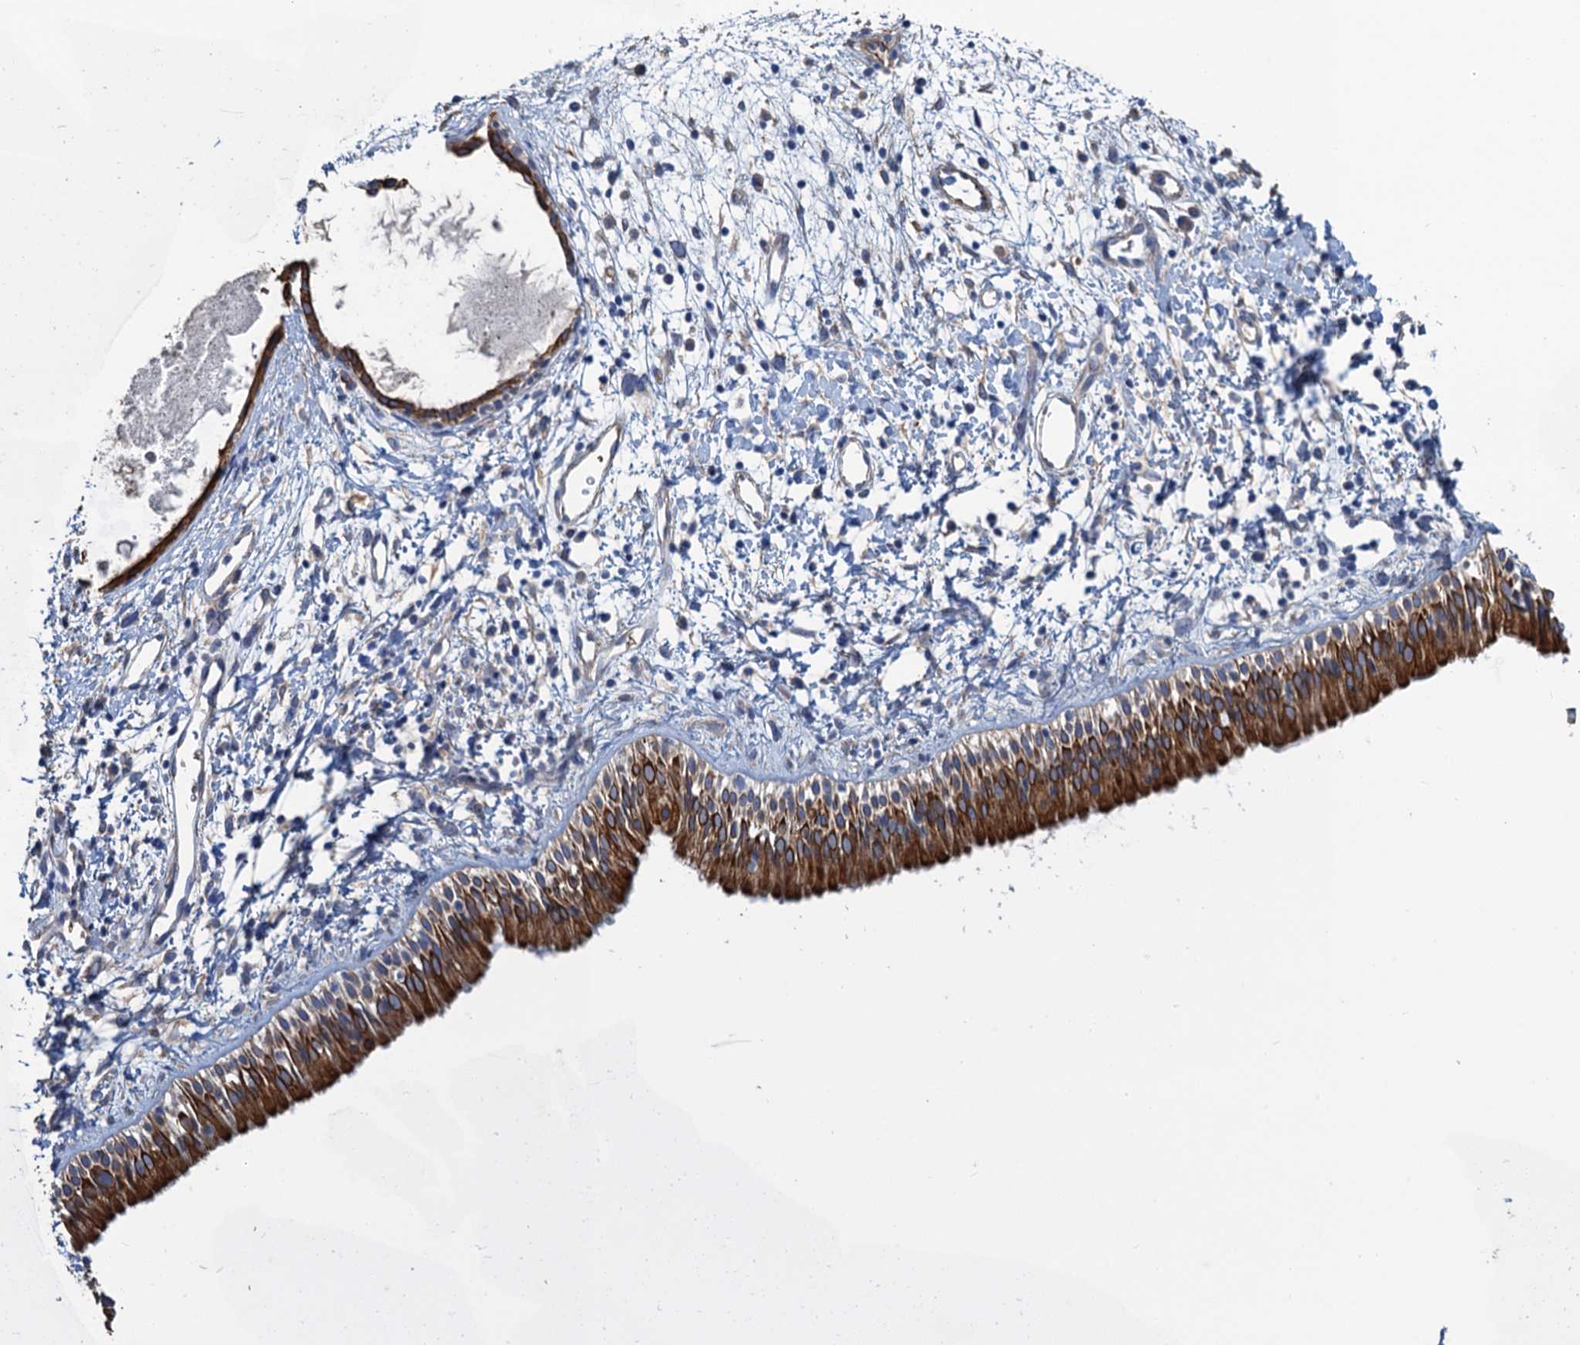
{"staining": {"intensity": "strong", "quantity": ">75%", "location": "cytoplasmic/membranous"}, "tissue": "nasopharynx", "cell_type": "Respiratory epithelial cells", "image_type": "normal", "snomed": [{"axis": "morphology", "description": "Normal tissue, NOS"}, {"axis": "topography", "description": "Nasopharynx"}], "caption": "The histopathology image shows staining of normal nasopharynx, revealing strong cytoplasmic/membranous protein staining (brown color) within respiratory epithelial cells.", "gene": "SMCO3", "patient": {"sex": "male", "age": 22}}